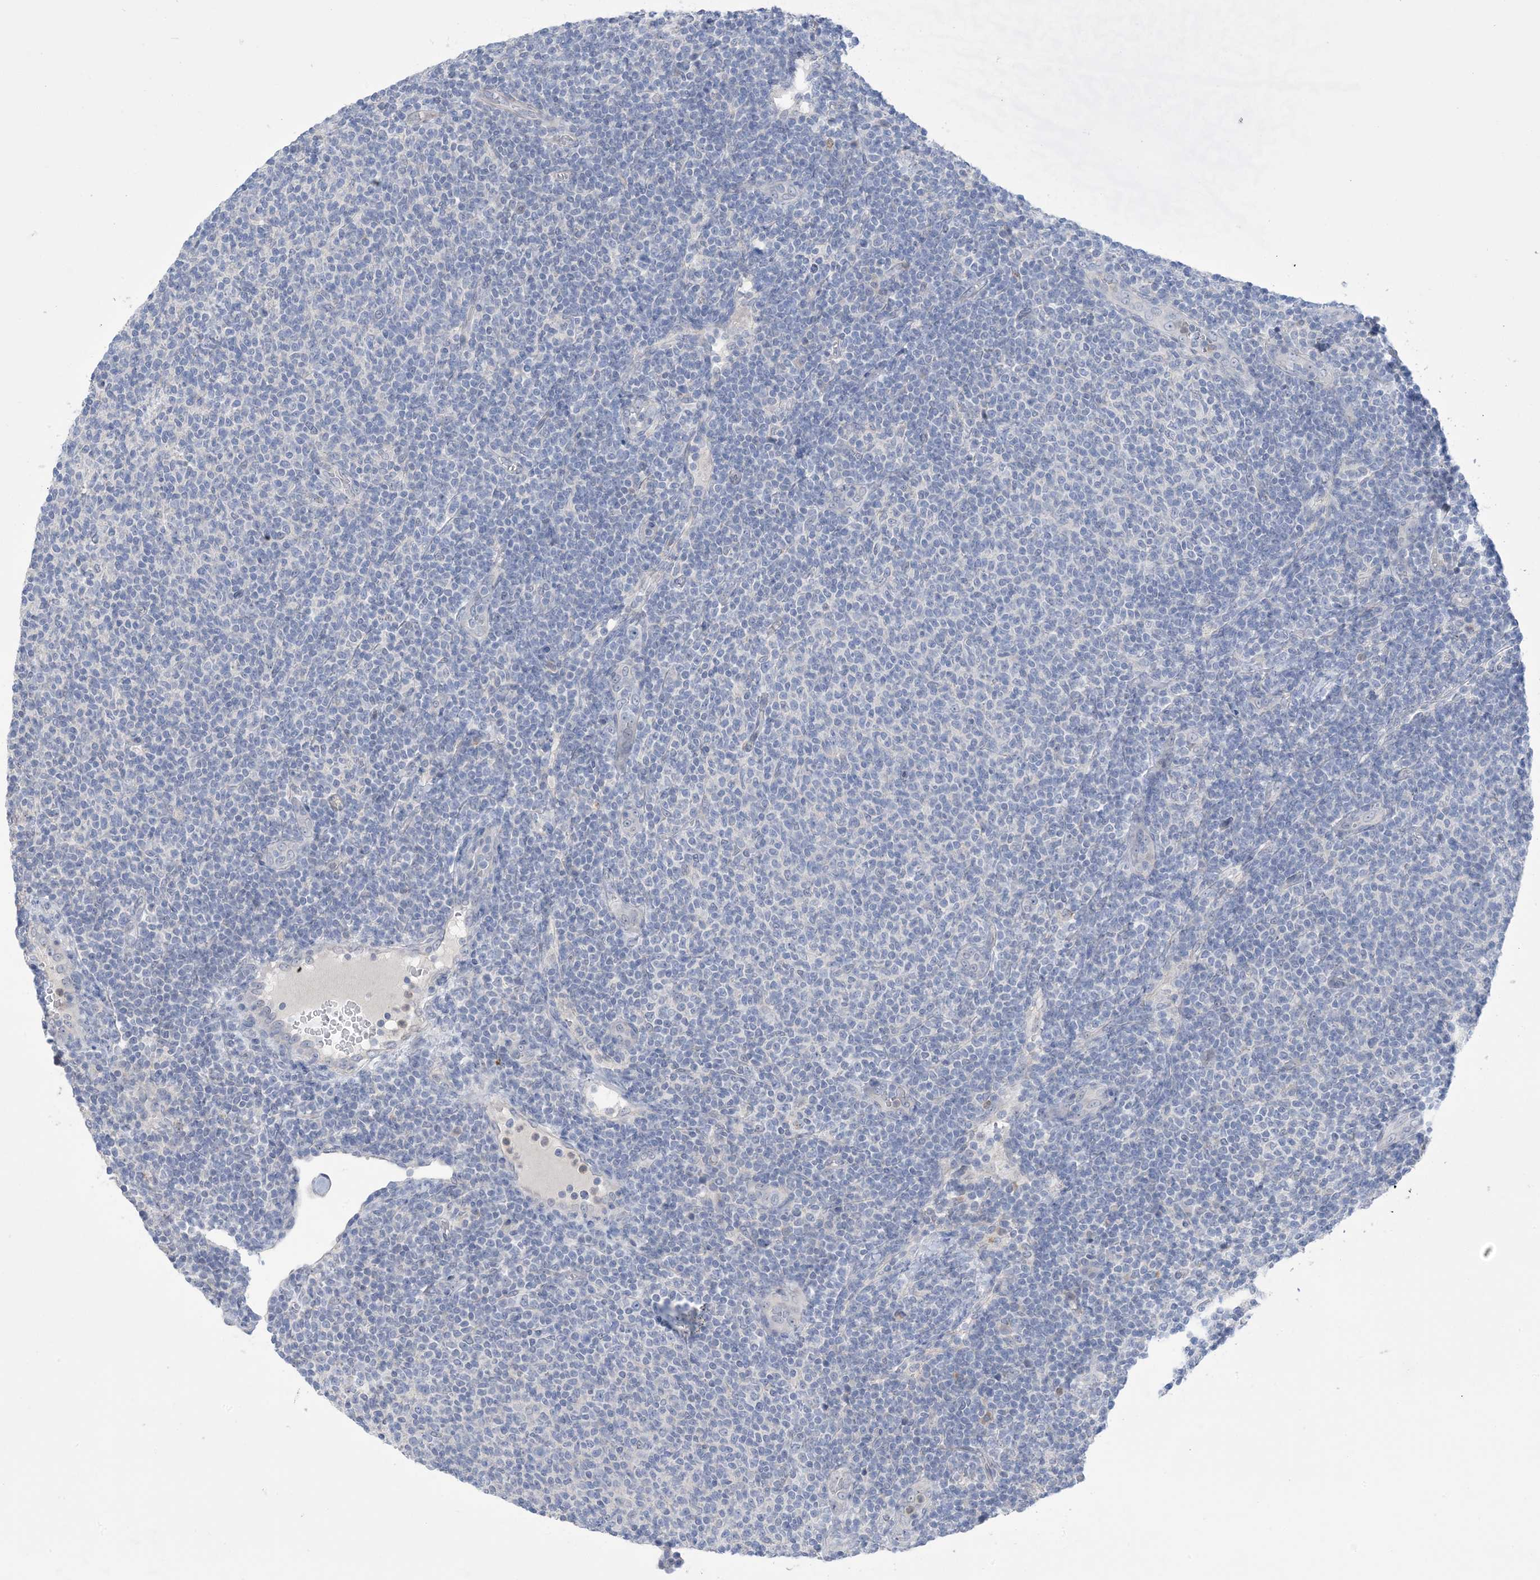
{"staining": {"intensity": "negative", "quantity": "none", "location": "none"}, "tissue": "lymphoma", "cell_type": "Tumor cells", "image_type": "cancer", "snomed": [{"axis": "morphology", "description": "Malignant lymphoma, non-Hodgkin's type, Low grade"}, {"axis": "topography", "description": "Lymph node"}], "caption": "DAB immunohistochemical staining of lymphoma reveals no significant staining in tumor cells. (Immunohistochemistry, brightfield microscopy, high magnification).", "gene": "TTYH1", "patient": {"sex": "male", "age": 66}}